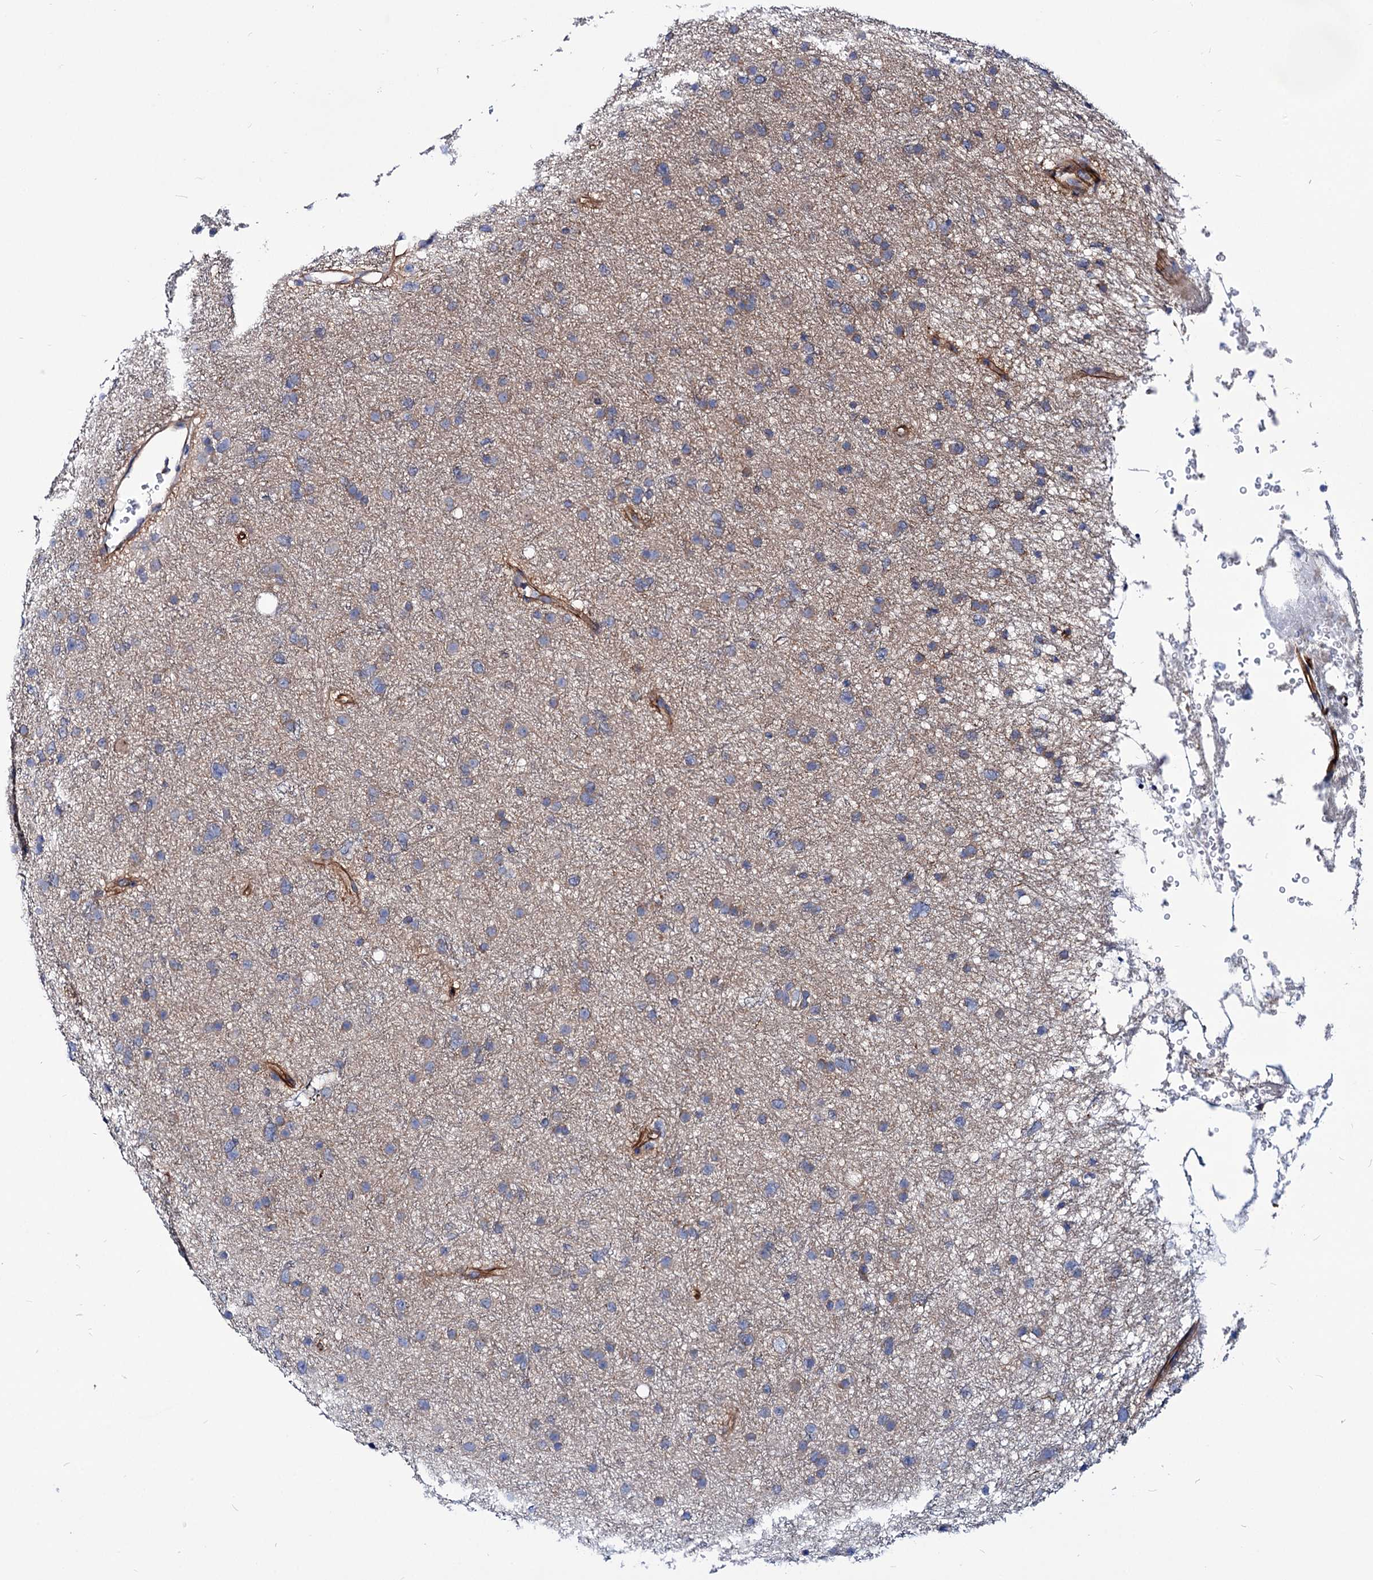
{"staining": {"intensity": "weak", "quantity": "25%-75%", "location": "cytoplasmic/membranous"}, "tissue": "glioma", "cell_type": "Tumor cells", "image_type": "cancer", "snomed": [{"axis": "morphology", "description": "Glioma, malignant, Low grade"}, {"axis": "topography", "description": "Cerebral cortex"}], "caption": "IHC of human malignant glioma (low-grade) displays low levels of weak cytoplasmic/membranous staining in about 25%-75% of tumor cells.", "gene": "AXL", "patient": {"sex": "female", "age": 39}}